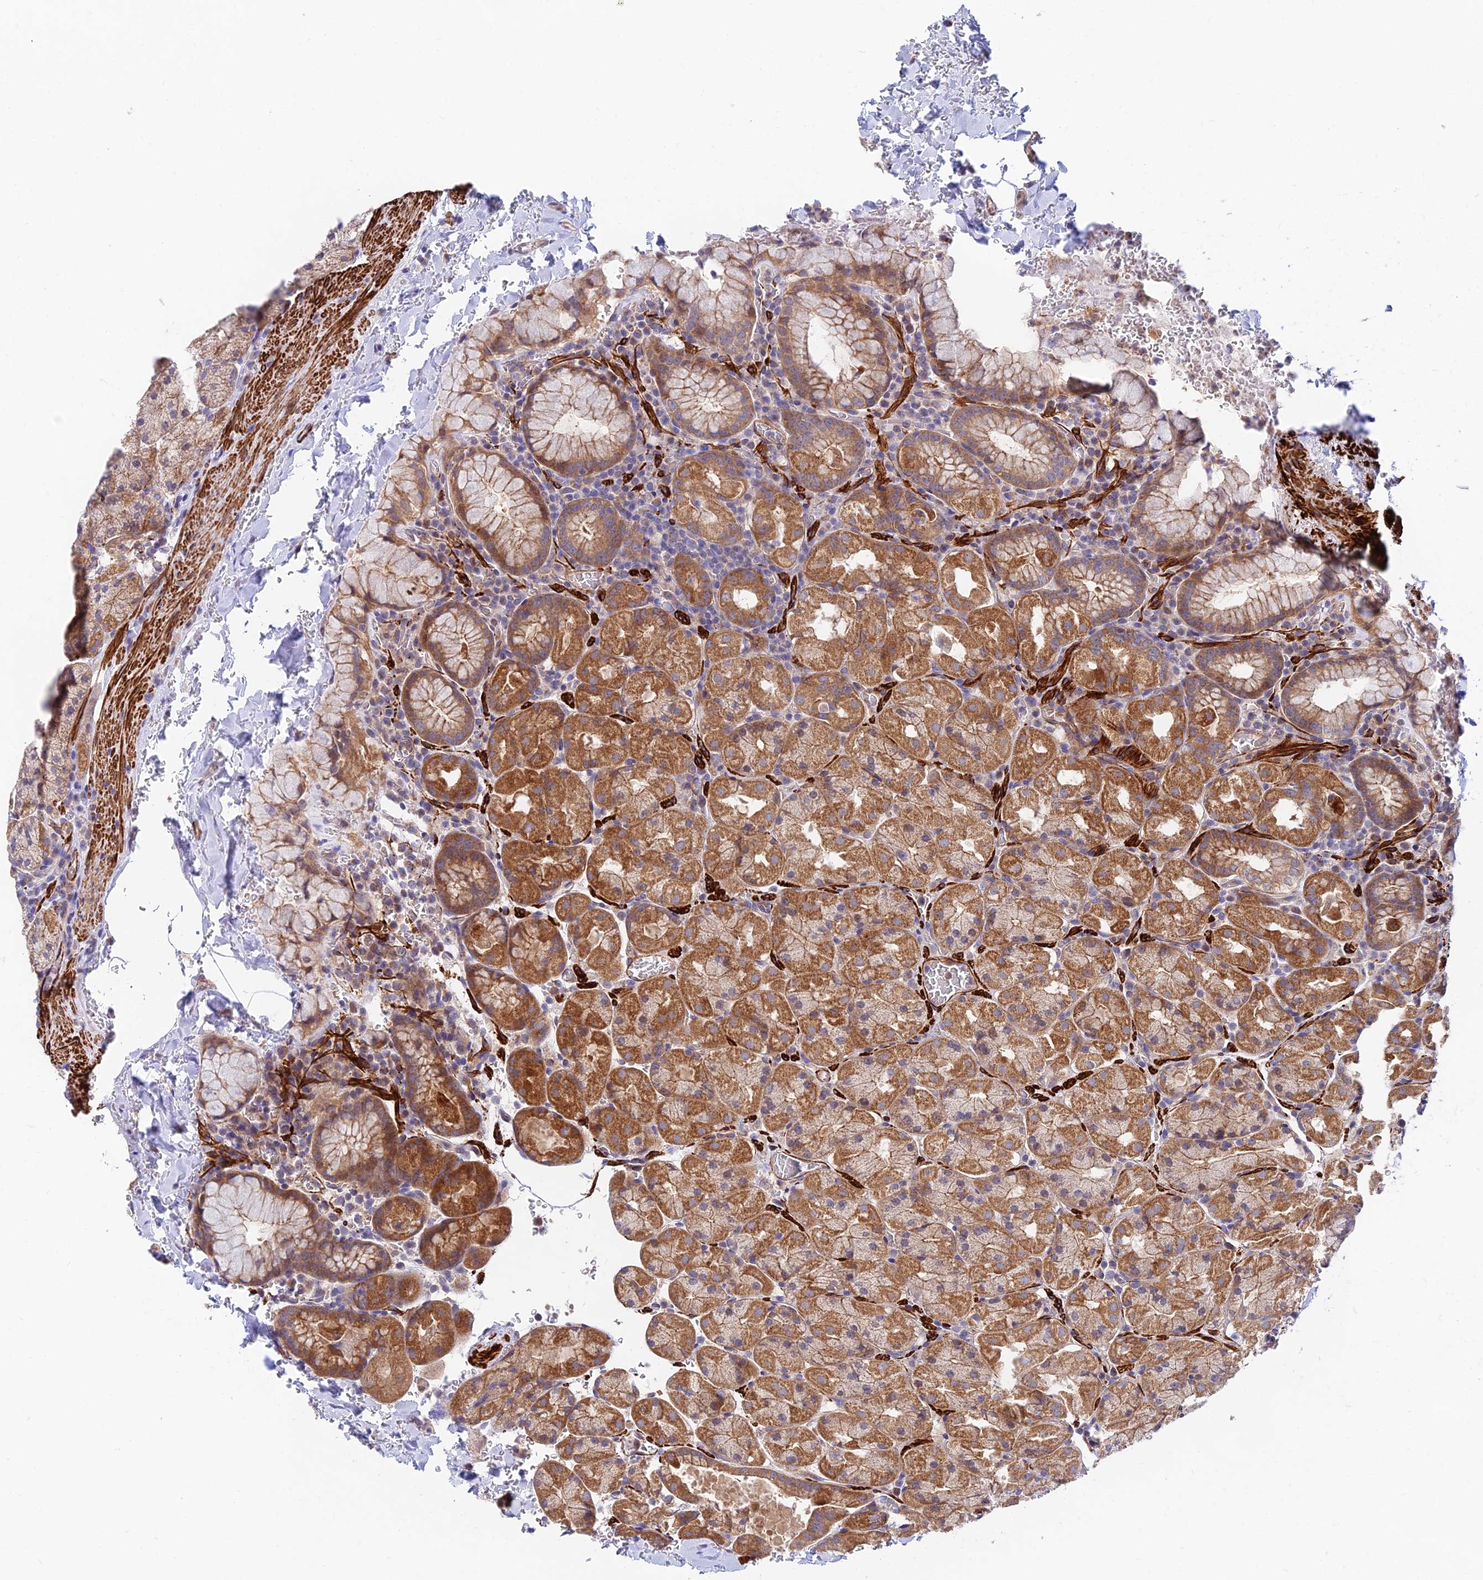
{"staining": {"intensity": "moderate", "quantity": ">75%", "location": "cytoplasmic/membranous"}, "tissue": "stomach", "cell_type": "Glandular cells", "image_type": "normal", "snomed": [{"axis": "morphology", "description": "Normal tissue, NOS"}, {"axis": "topography", "description": "Stomach, upper"}, {"axis": "topography", "description": "Stomach, lower"}], "caption": "Immunohistochemical staining of normal human stomach shows >75% levels of moderate cytoplasmic/membranous protein expression in approximately >75% of glandular cells. (Stains: DAB in brown, nuclei in blue, Microscopy: brightfield microscopy at high magnification).", "gene": "ANKRD50", "patient": {"sex": "male", "age": 80}}